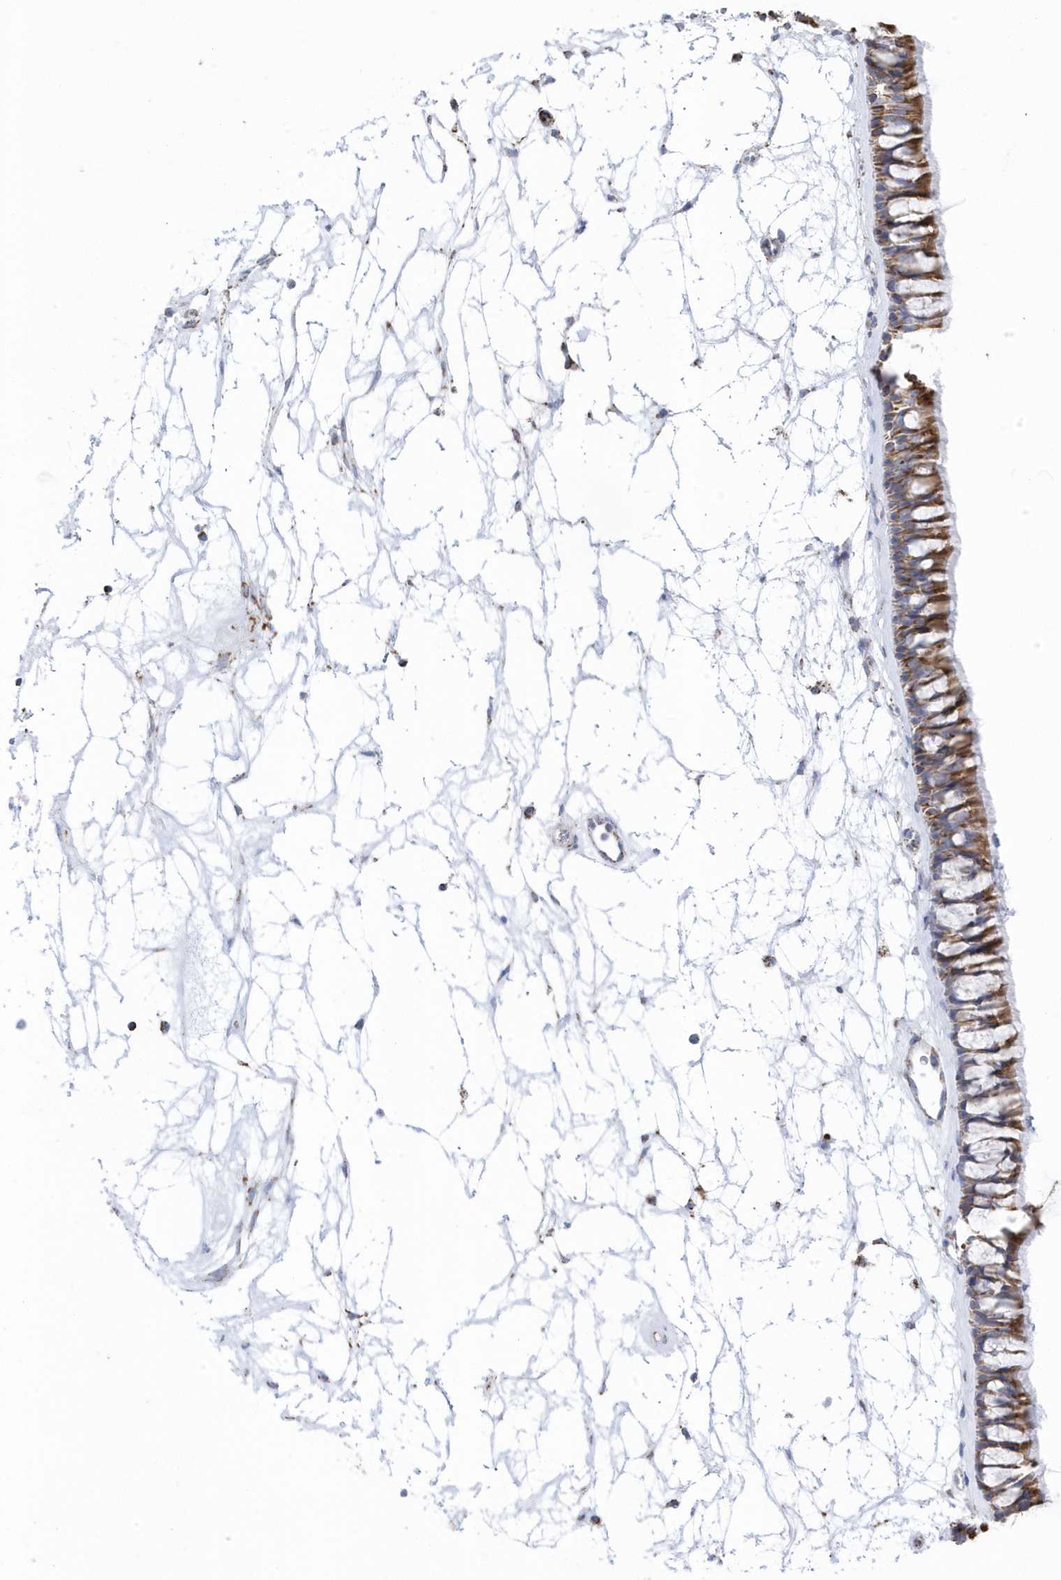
{"staining": {"intensity": "moderate", "quantity": ">75%", "location": "cytoplasmic/membranous"}, "tissue": "nasopharynx", "cell_type": "Respiratory epithelial cells", "image_type": "normal", "snomed": [{"axis": "morphology", "description": "Normal tissue, NOS"}, {"axis": "topography", "description": "Nasopharynx"}], "caption": "Protein expression analysis of normal nasopharynx displays moderate cytoplasmic/membranous staining in about >75% of respiratory epithelial cells. The staining was performed using DAB (3,3'-diaminobenzidine), with brown indicating positive protein expression. Nuclei are stained blue with hematoxylin.", "gene": "GTPBP8", "patient": {"sex": "male", "age": 64}}